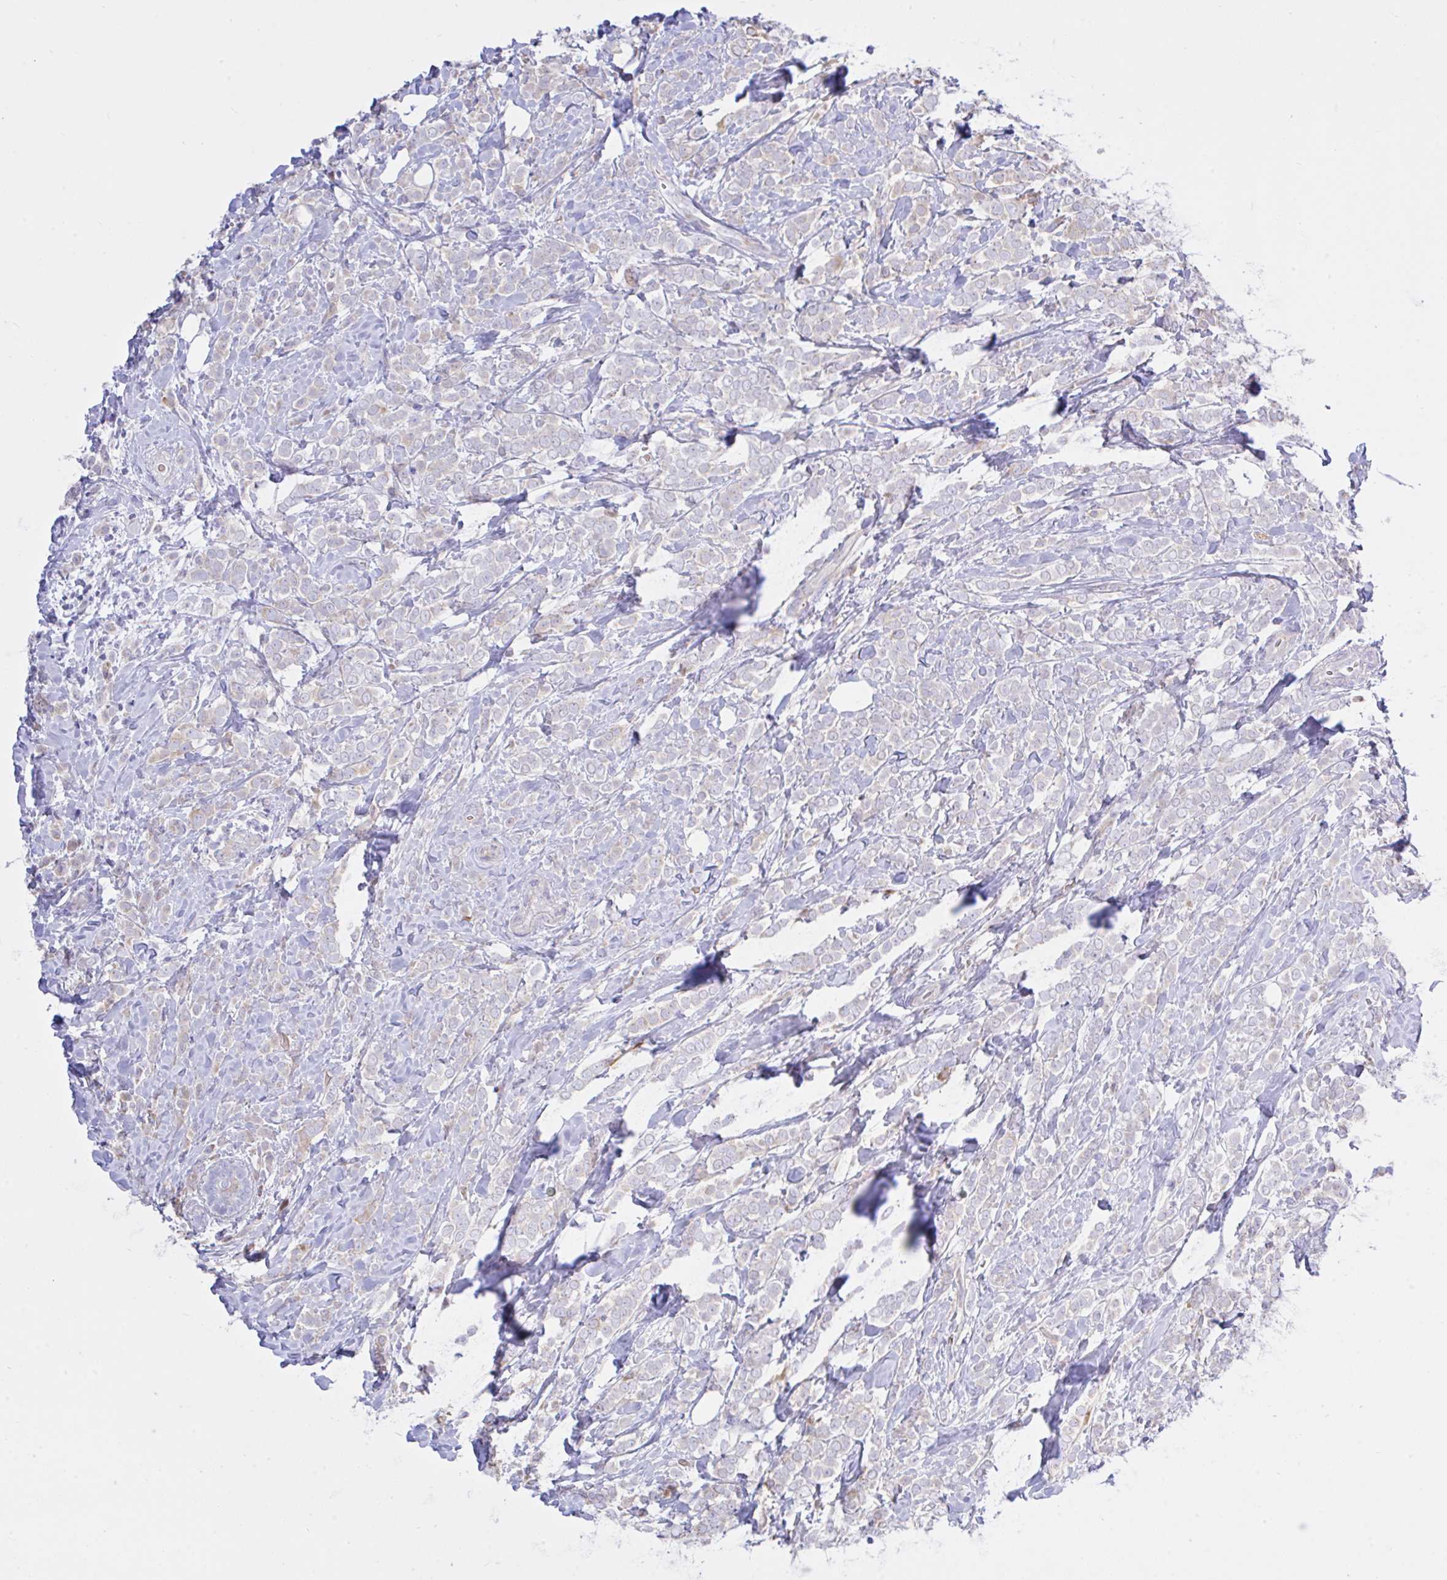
{"staining": {"intensity": "negative", "quantity": "none", "location": "none"}, "tissue": "breast cancer", "cell_type": "Tumor cells", "image_type": "cancer", "snomed": [{"axis": "morphology", "description": "Lobular carcinoma"}, {"axis": "topography", "description": "Breast"}], "caption": "High magnification brightfield microscopy of breast cancer (lobular carcinoma) stained with DAB (brown) and counterstained with hematoxylin (blue): tumor cells show no significant expression. (DAB (3,3'-diaminobenzidine) immunohistochemistry (IHC), high magnification).", "gene": "EEF1A2", "patient": {"sex": "female", "age": 49}}